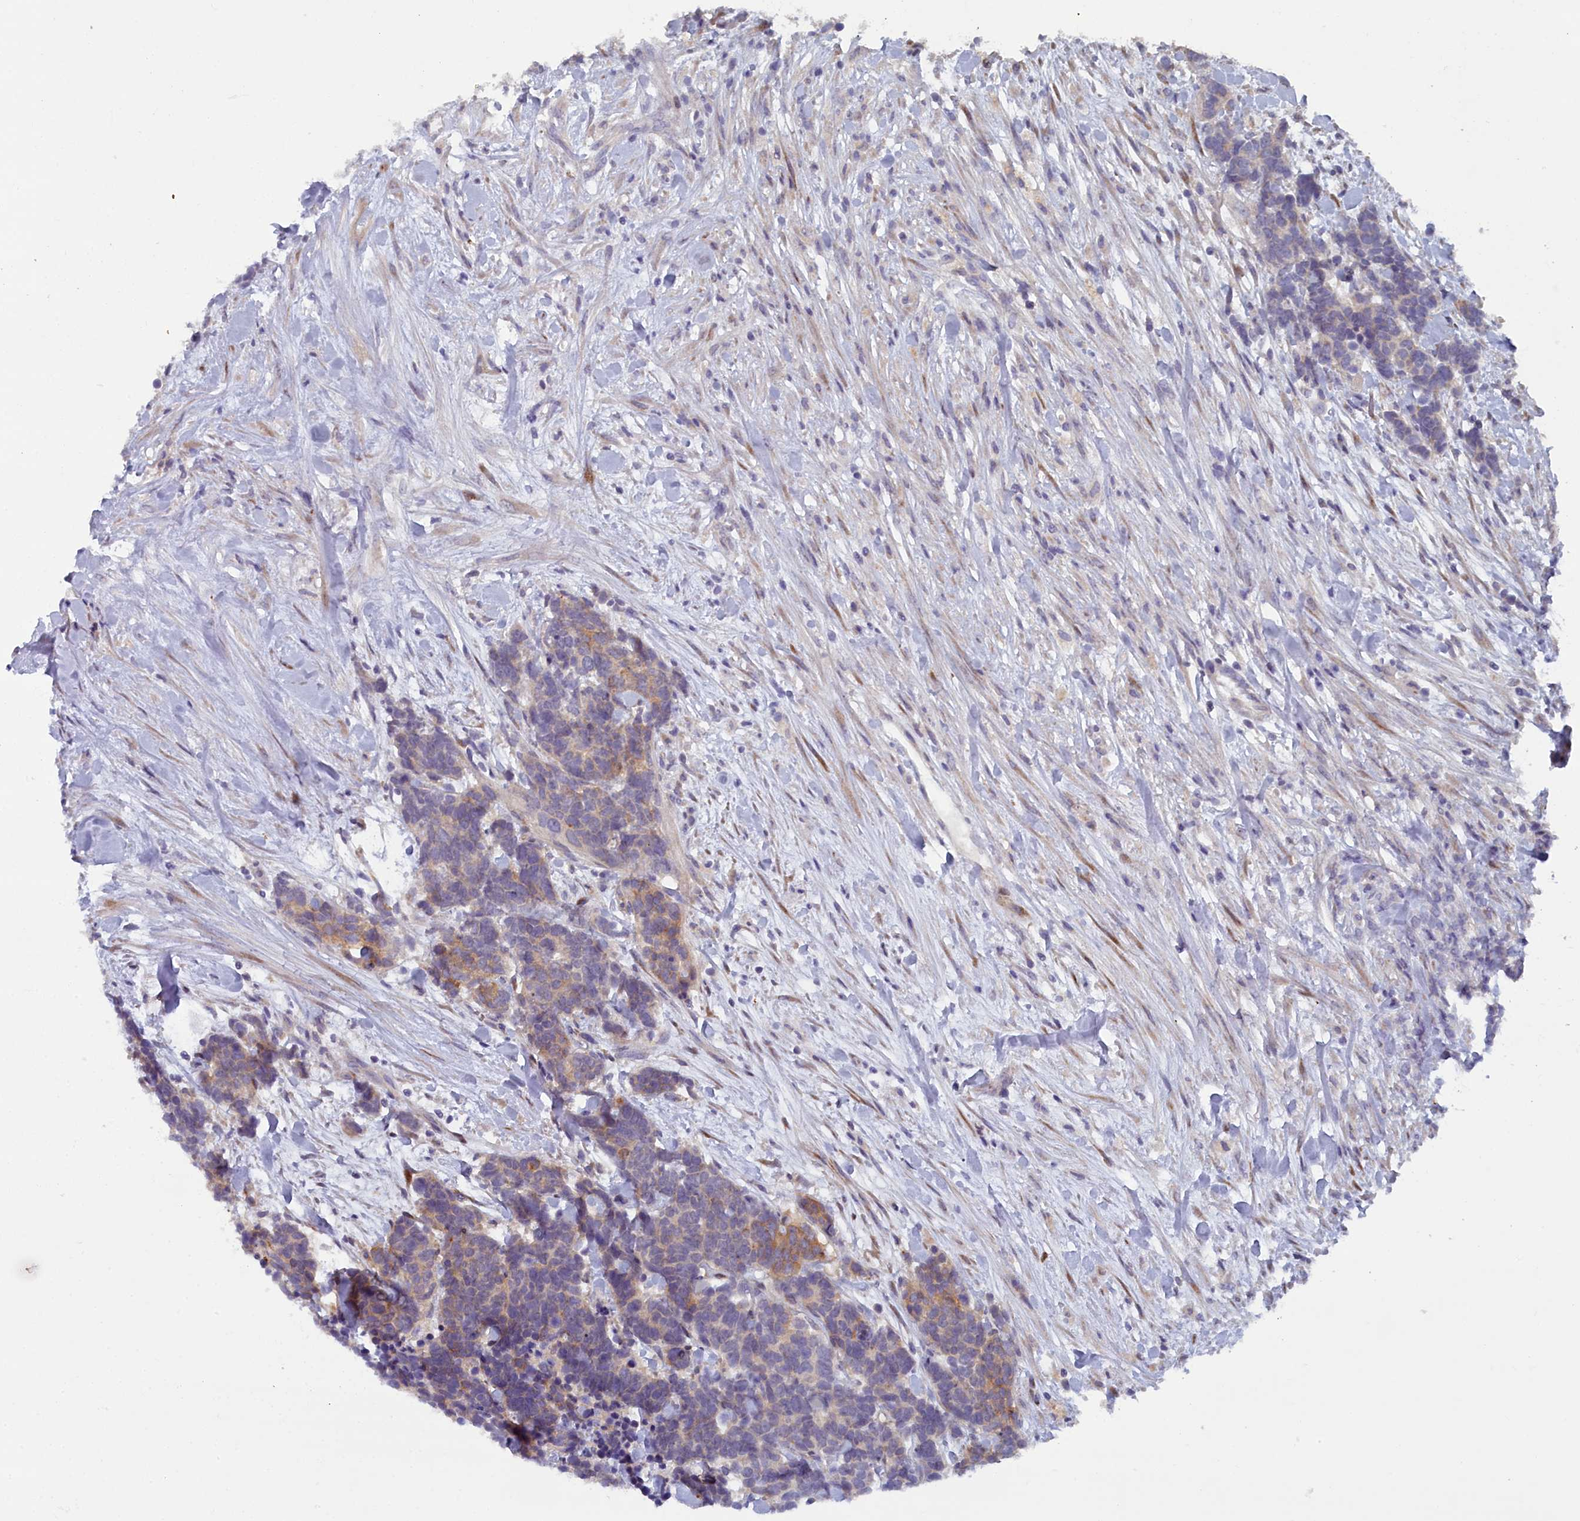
{"staining": {"intensity": "moderate", "quantity": "25%-75%", "location": "cytoplasmic/membranous"}, "tissue": "carcinoid", "cell_type": "Tumor cells", "image_type": "cancer", "snomed": [{"axis": "morphology", "description": "Carcinoma, NOS"}, {"axis": "morphology", "description": "Carcinoid, malignant, NOS"}, {"axis": "topography", "description": "Prostate"}], "caption": "An IHC image of tumor tissue is shown. Protein staining in brown highlights moderate cytoplasmic/membranous positivity in carcinoid within tumor cells.", "gene": "B9D2", "patient": {"sex": "male", "age": 57}}